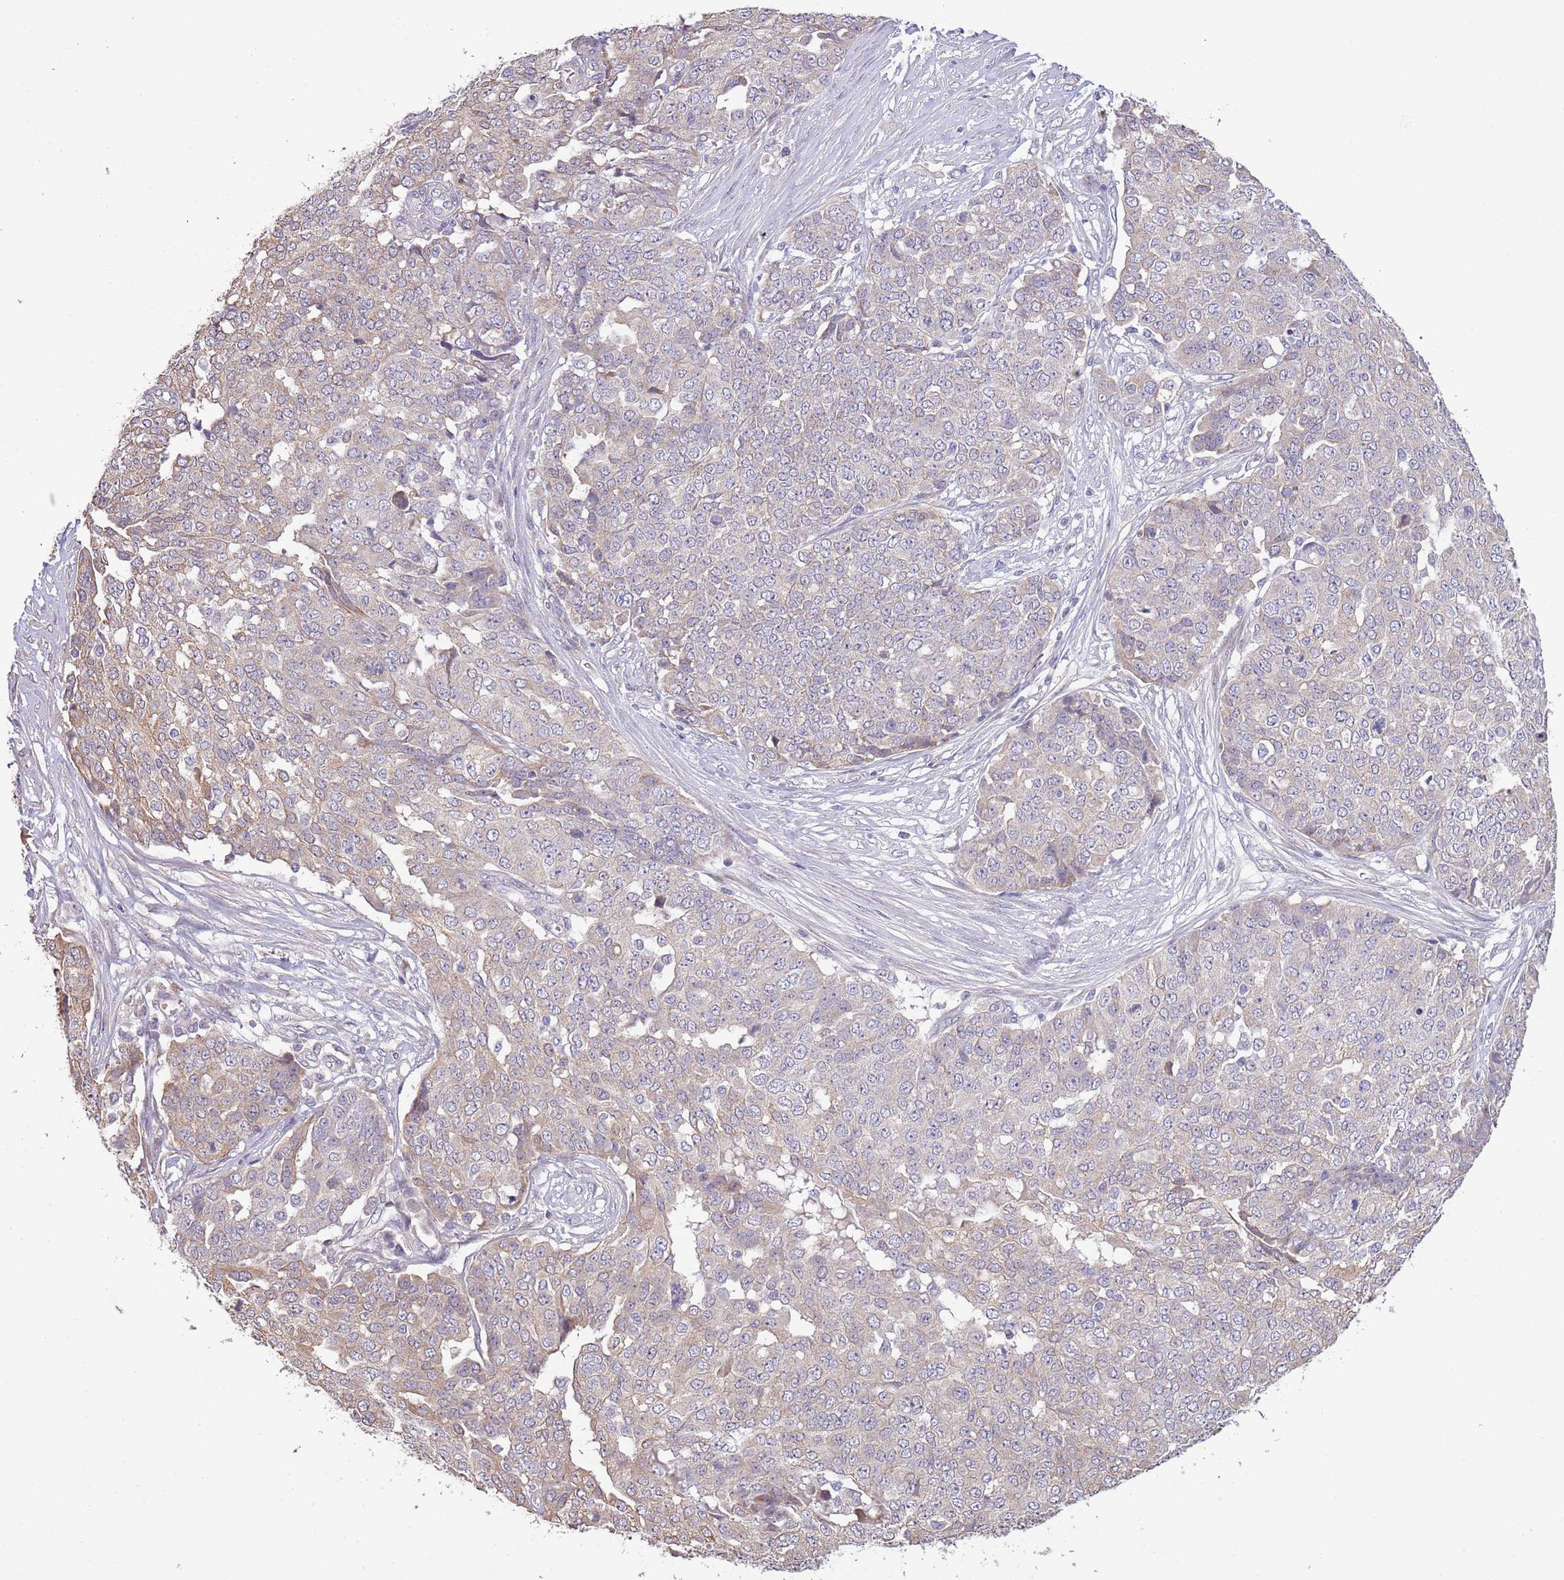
{"staining": {"intensity": "weak", "quantity": "<25%", "location": "cytoplasmic/membranous"}, "tissue": "ovarian cancer", "cell_type": "Tumor cells", "image_type": "cancer", "snomed": [{"axis": "morphology", "description": "Cystadenocarcinoma, serous, NOS"}, {"axis": "topography", "description": "Soft tissue"}, {"axis": "topography", "description": "Ovary"}], "caption": "High magnification brightfield microscopy of ovarian cancer (serous cystadenocarcinoma) stained with DAB (brown) and counterstained with hematoxylin (blue): tumor cells show no significant expression.", "gene": "LIPJ", "patient": {"sex": "female", "age": 57}}